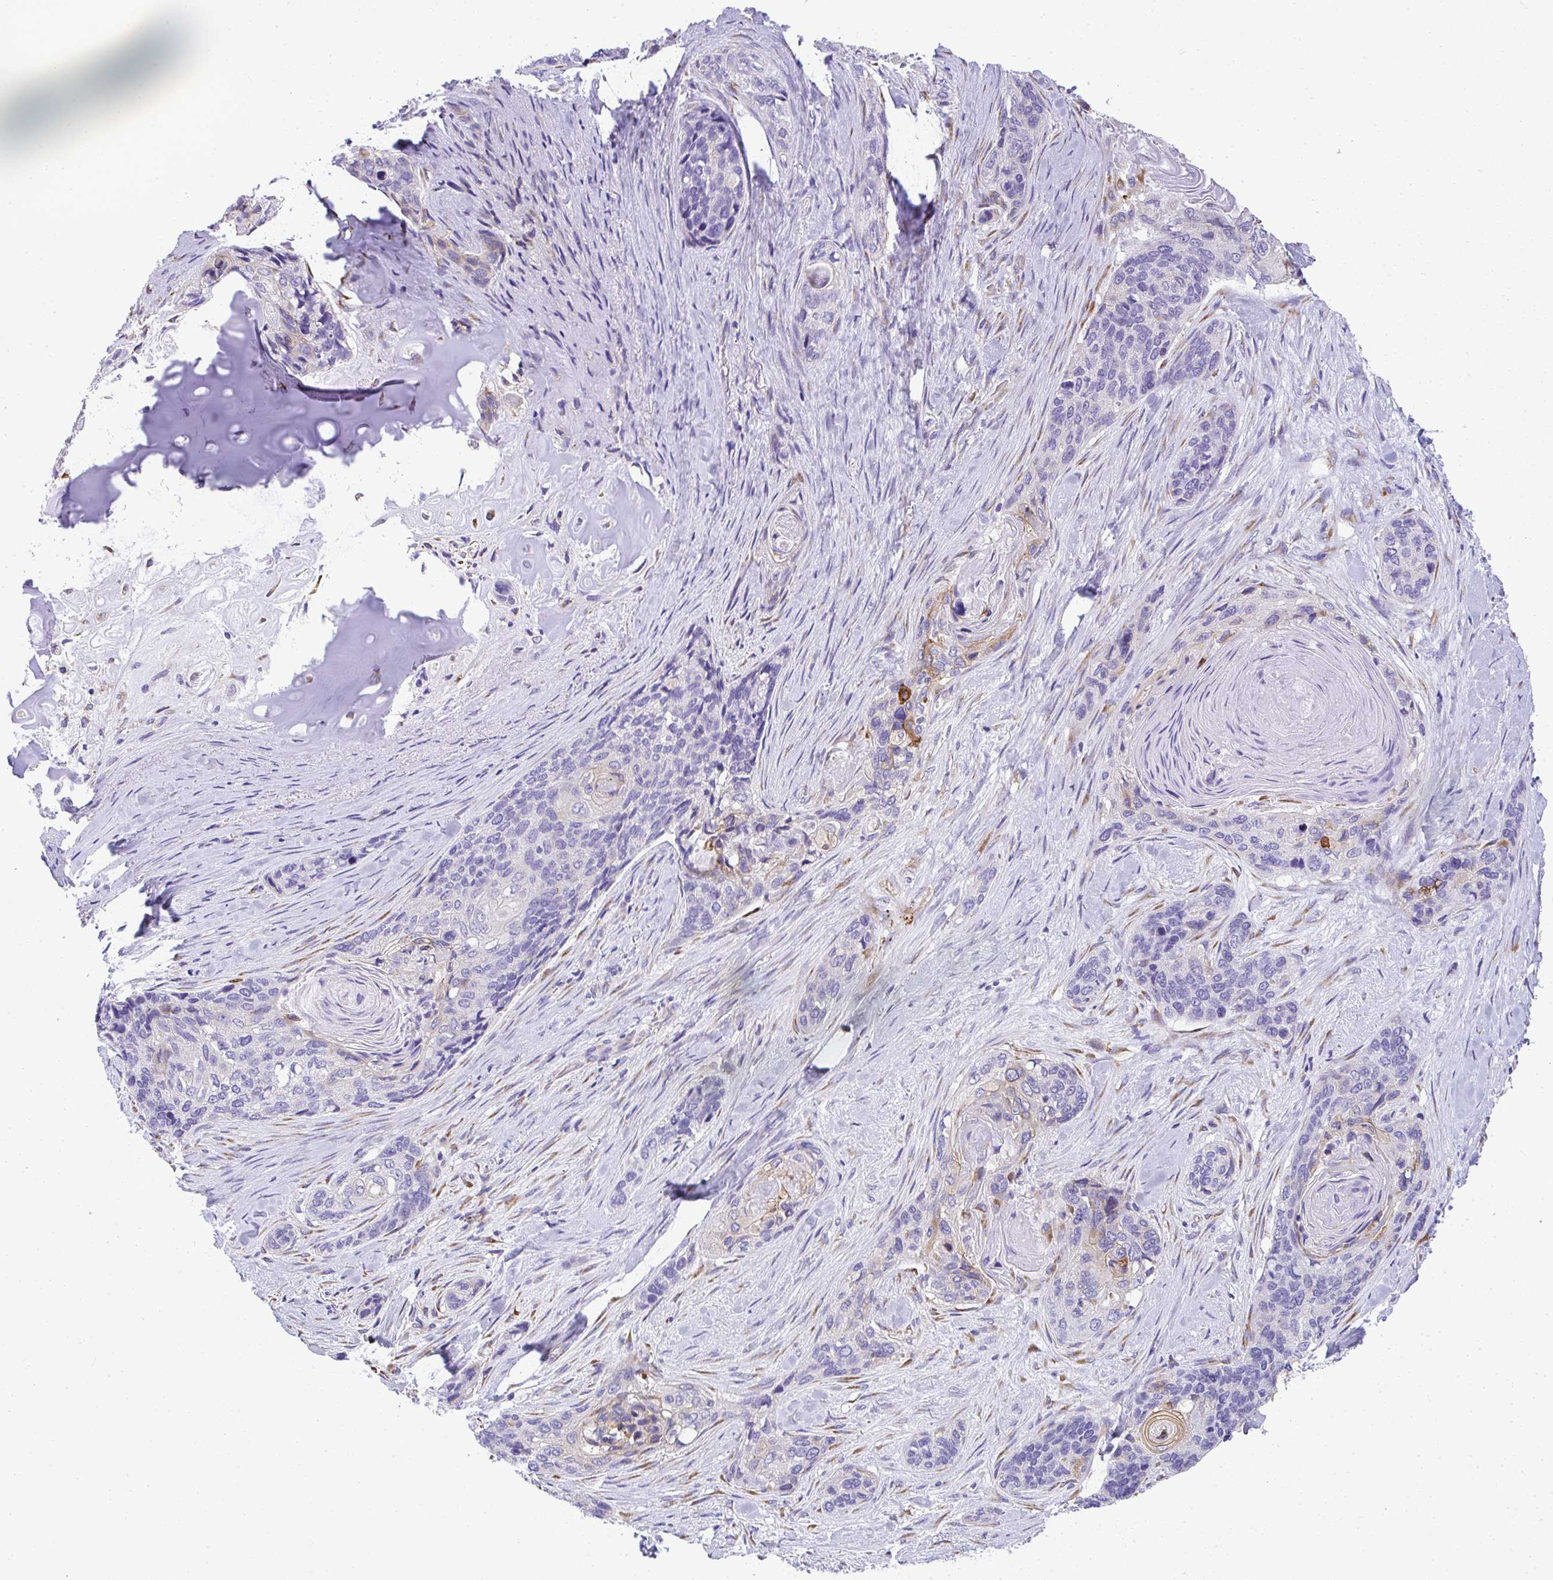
{"staining": {"intensity": "negative", "quantity": "none", "location": "none"}, "tissue": "lung cancer", "cell_type": "Tumor cells", "image_type": "cancer", "snomed": [{"axis": "morphology", "description": "Squamous cell carcinoma, NOS"}, {"axis": "morphology", "description": "Squamous cell carcinoma, metastatic, NOS"}, {"axis": "topography", "description": "Lymph node"}, {"axis": "topography", "description": "Lung"}], "caption": "This is an immunohistochemistry image of human lung cancer. There is no positivity in tumor cells.", "gene": "ADRA2C", "patient": {"sex": "male", "age": 41}}